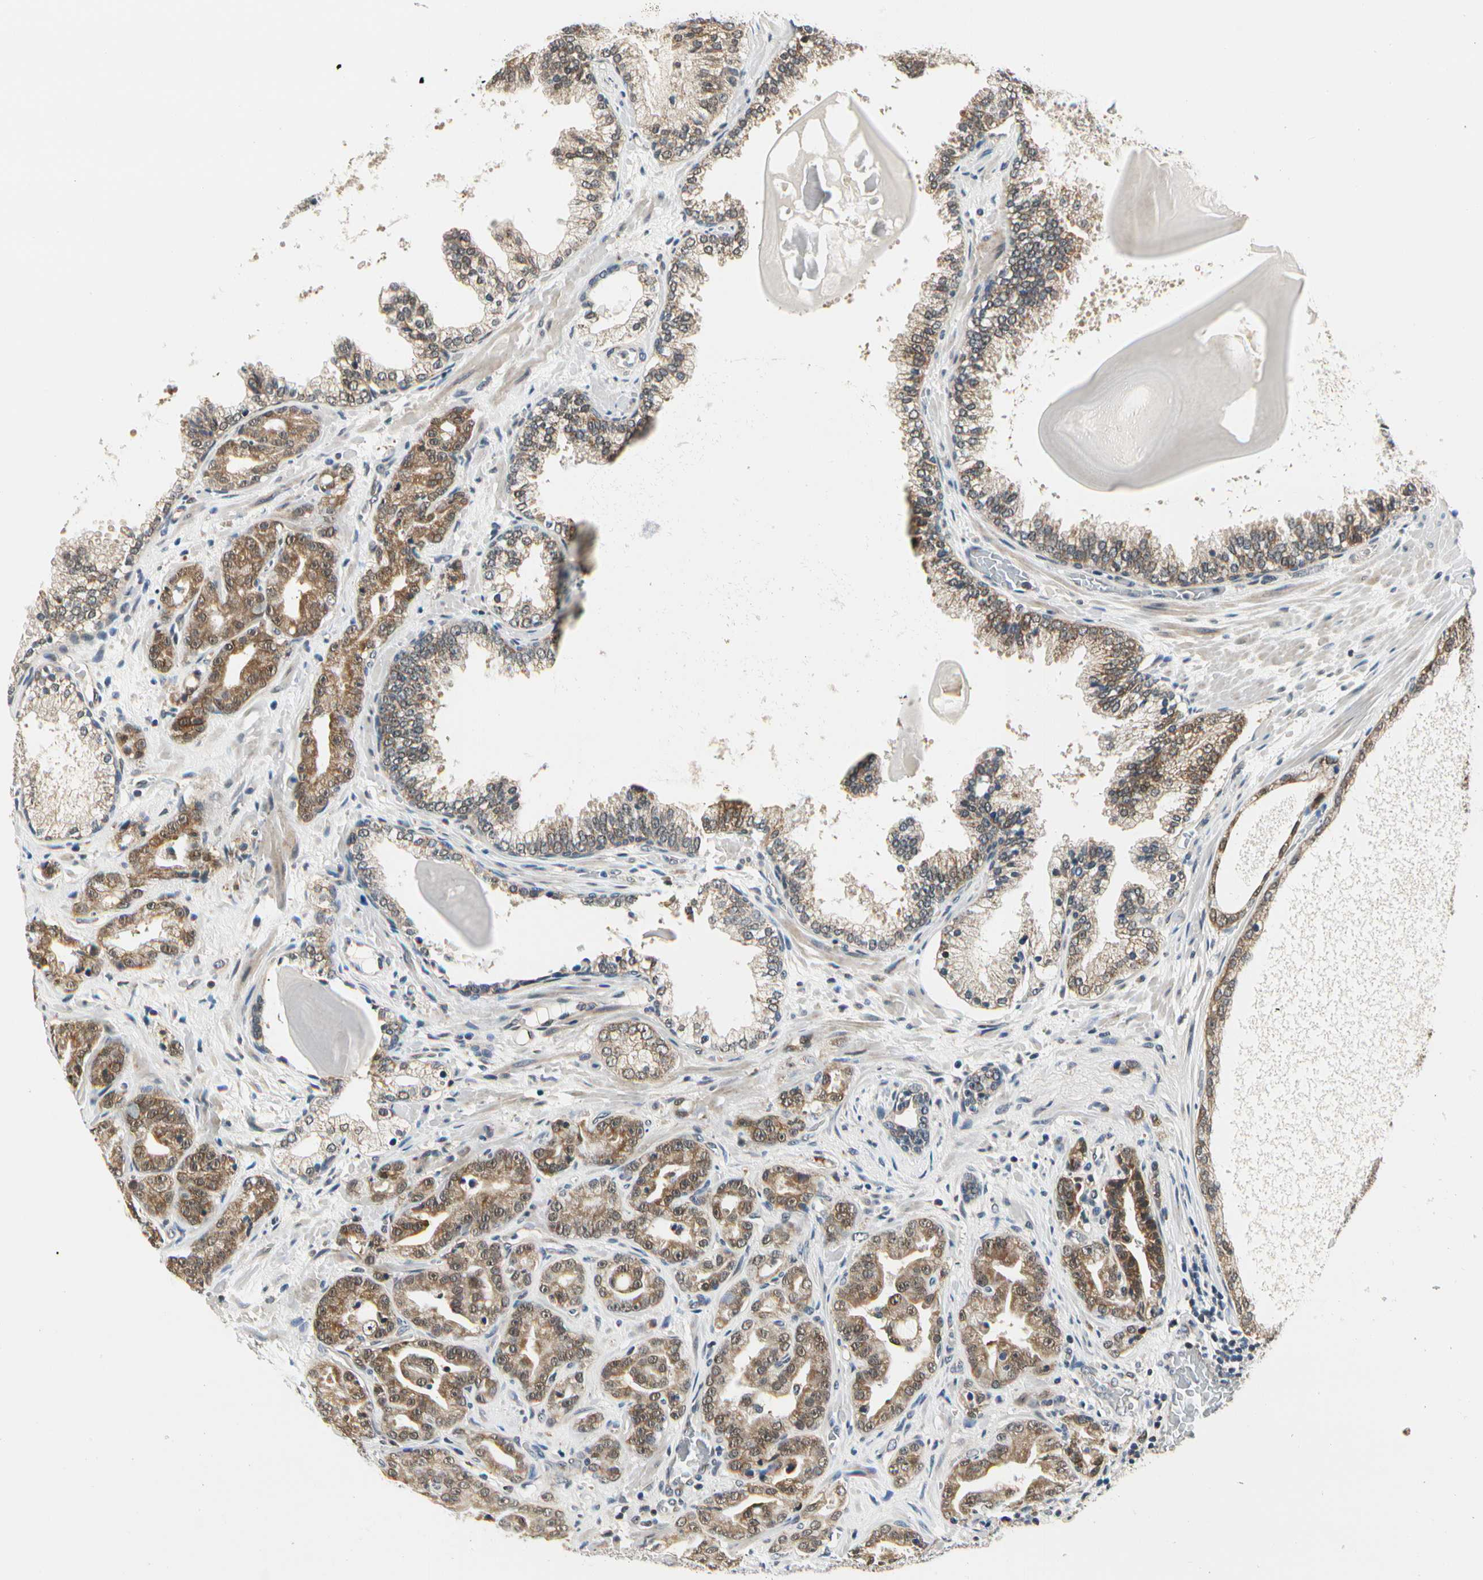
{"staining": {"intensity": "strong", "quantity": ">75%", "location": "cytoplasmic/membranous"}, "tissue": "prostate cancer", "cell_type": "Tumor cells", "image_type": "cancer", "snomed": [{"axis": "morphology", "description": "Adenocarcinoma, Low grade"}, {"axis": "topography", "description": "Prostate"}], "caption": "Protein staining demonstrates strong cytoplasmic/membranous expression in approximately >75% of tumor cells in low-grade adenocarcinoma (prostate).", "gene": "PDK2", "patient": {"sex": "male", "age": 63}}